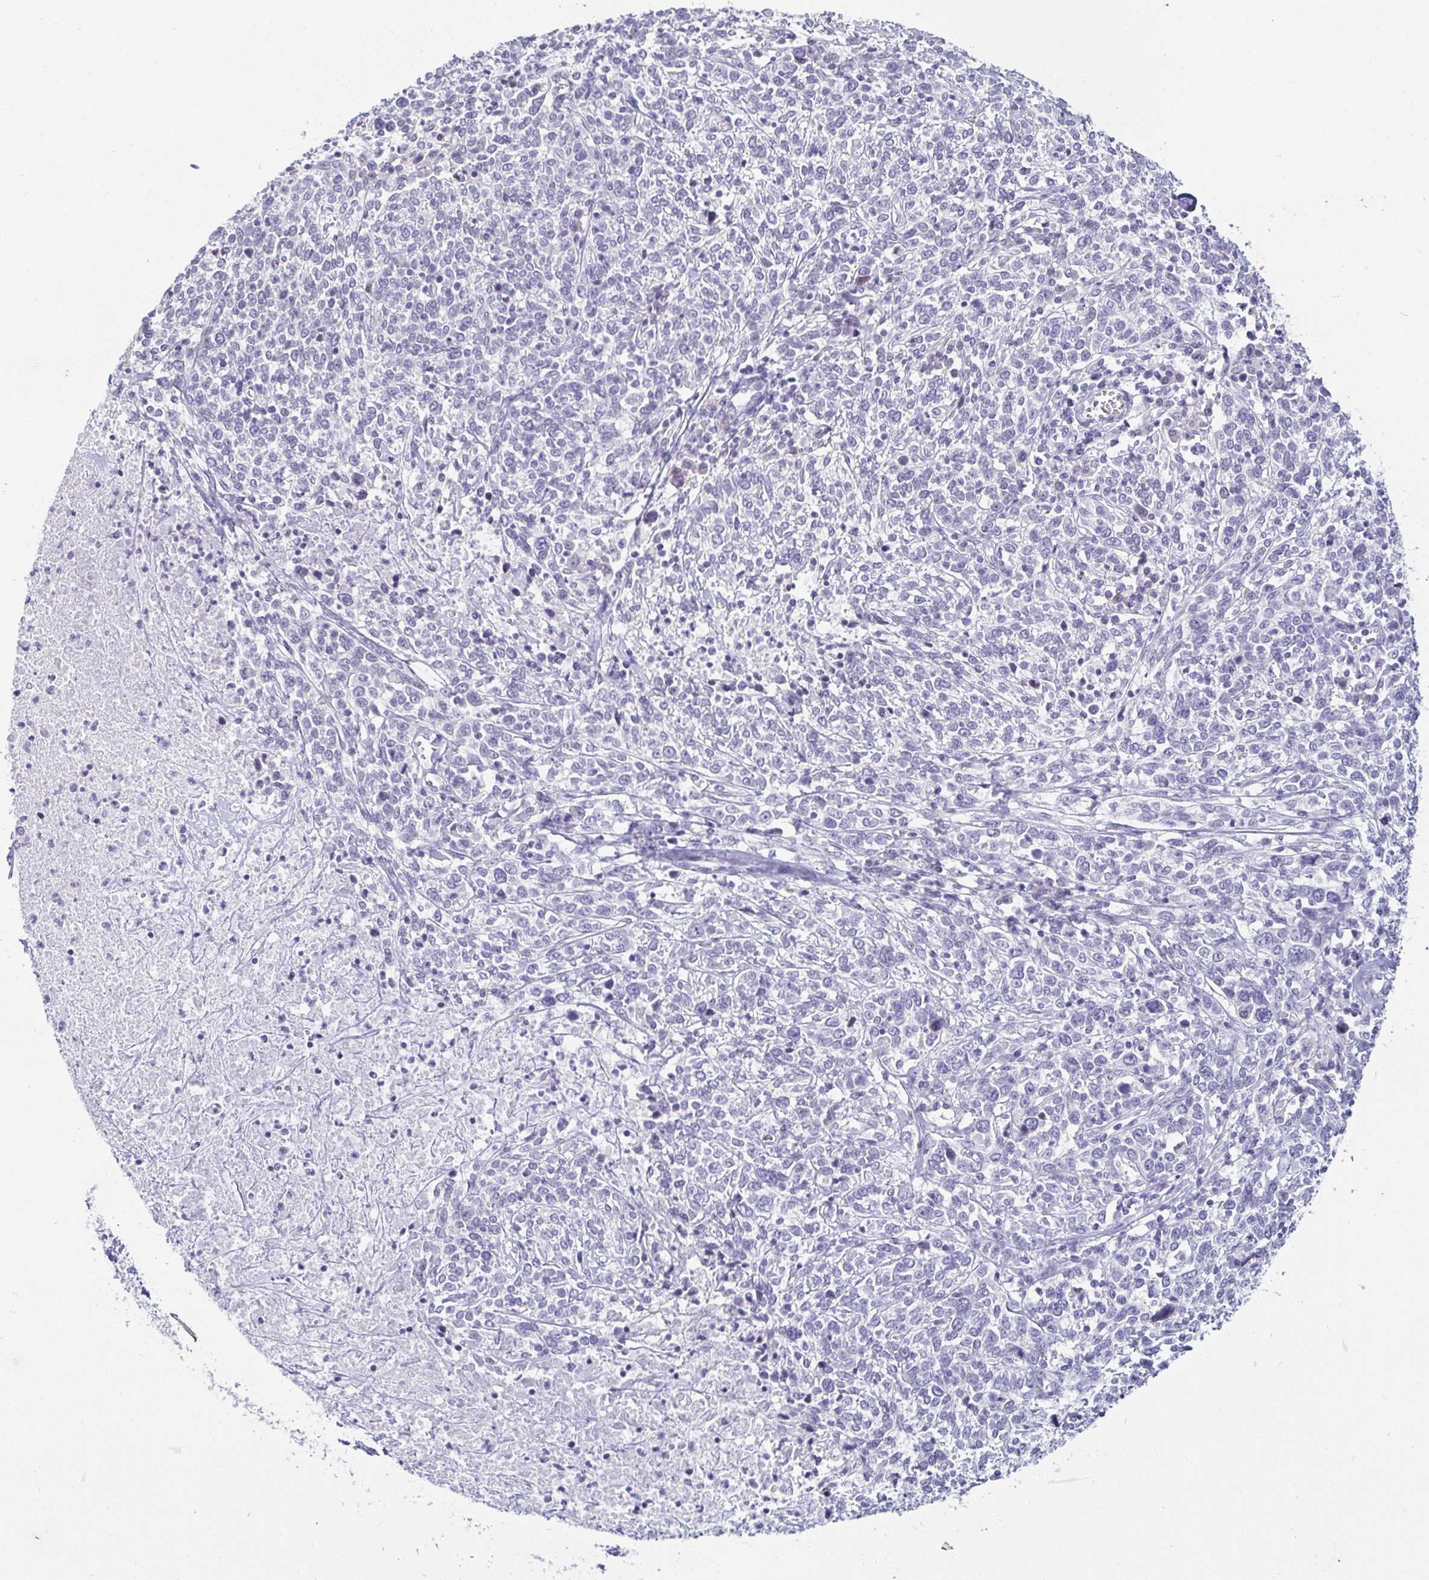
{"staining": {"intensity": "negative", "quantity": "none", "location": "none"}, "tissue": "cervical cancer", "cell_type": "Tumor cells", "image_type": "cancer", "snomed": [{"axis": "morphology", "description": "Squamous cell carcinoma, NOS"}, {"axis": "topography", "description": "Cervix"}], "caption": "Immunohistochemistry of human squamous cell carcinoma (cervical) displays no positivity in tumor cells.", "gene": "CR2", "patient": {"sex": "female", "age": 46}}